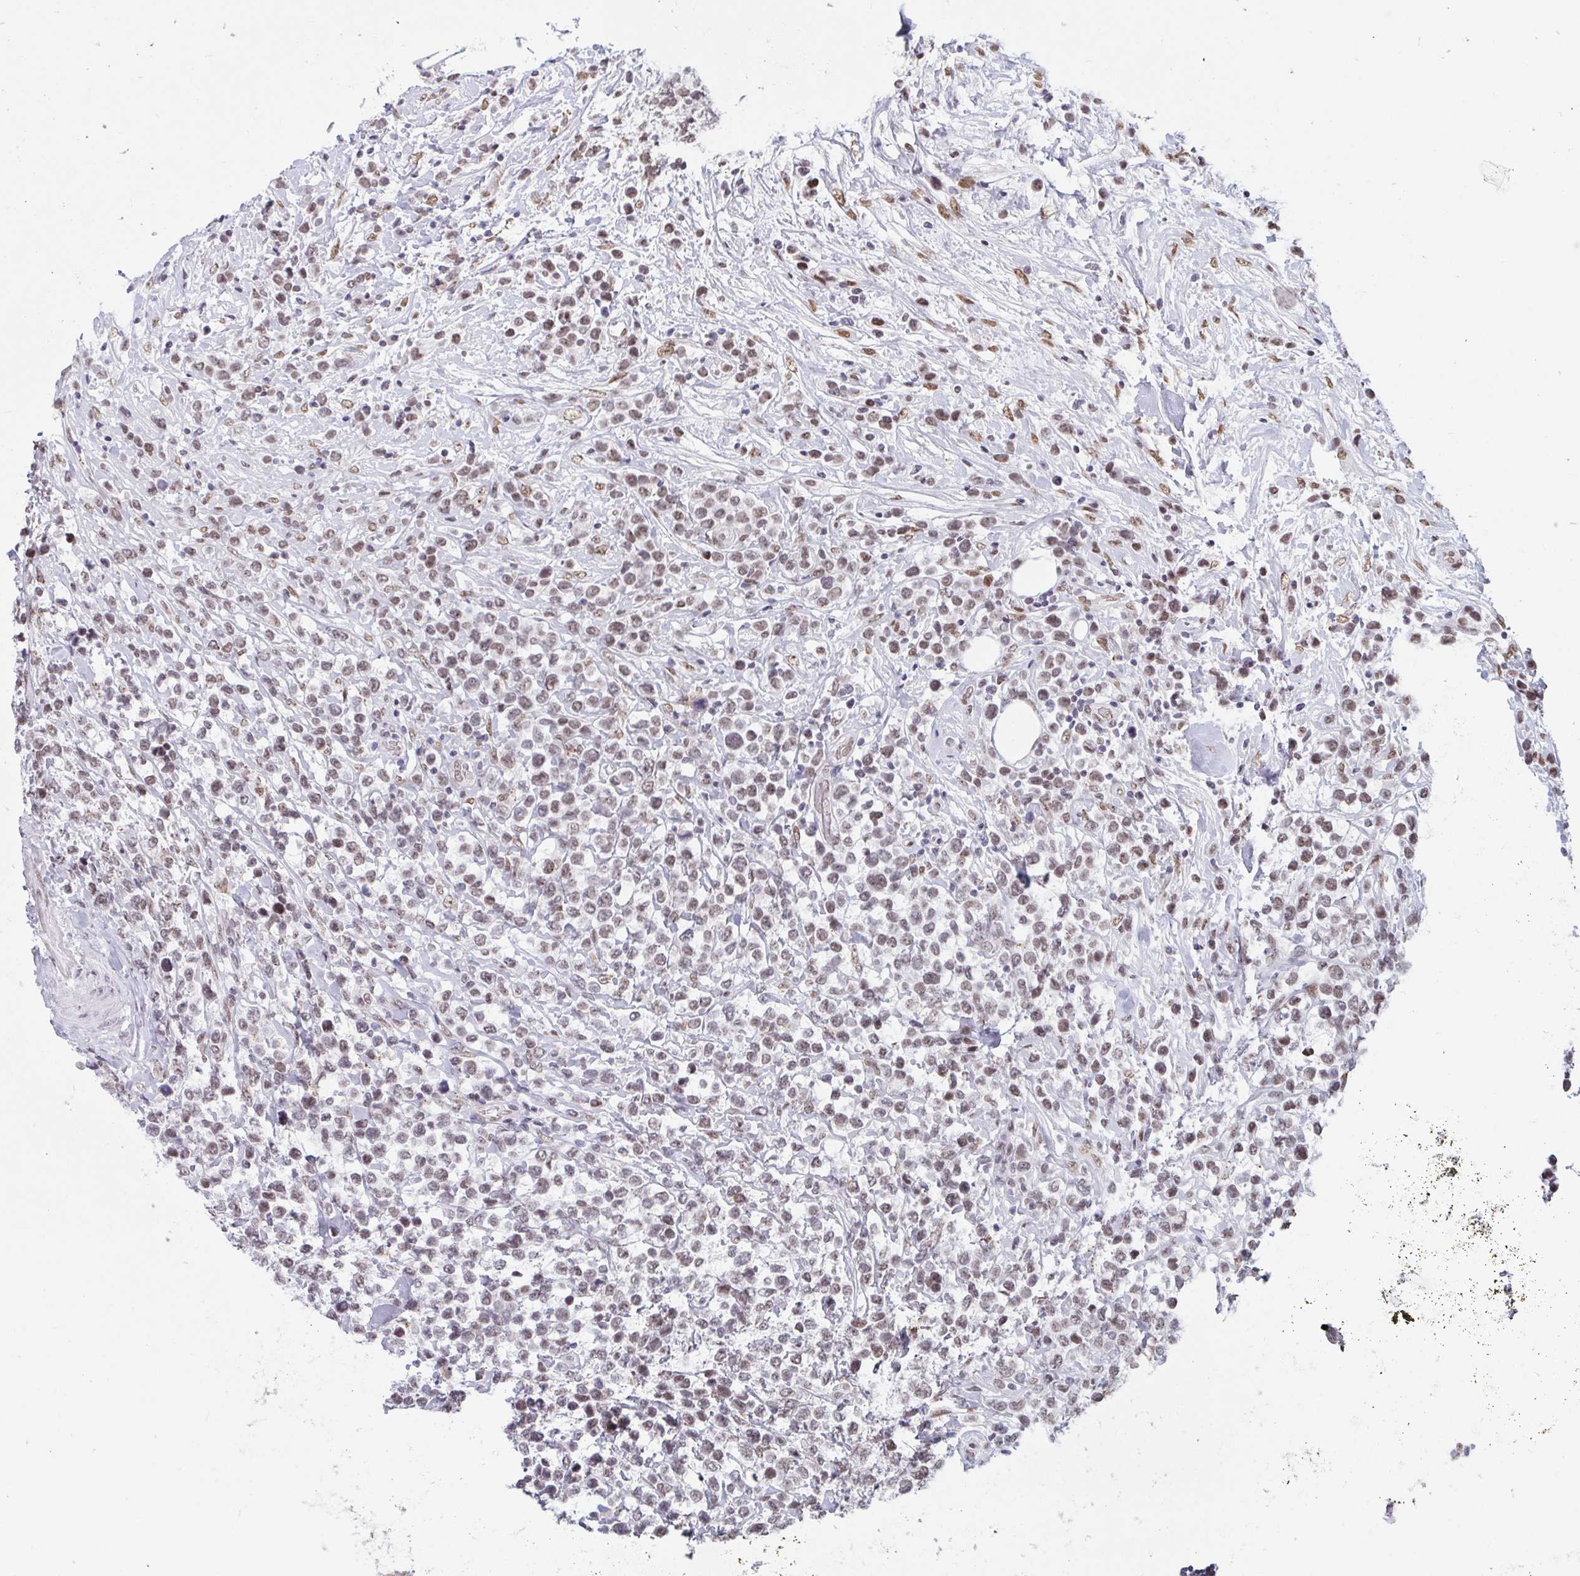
{"staining": {"intensity": "weak", "quantity": "25%-75%", "location": "nuclear"}, "tissue": "lymphoma", "cell_type": "Tumor cells", "image_type": "cancer", "snomed": [{"axis": "morphology", "description": "Malignant lymphoma, non-Hodgkin's type, High grade"}, {"axis": "topography", "description": "Soft tissue"}], "caption": "Immunohistochemistry (IHC) micrograph of human high-grade malignant lymphoma, non-Hodgkin's type stained for a protein (brown), which exhibits low levels of weak nuclear positivity in about 25%-75% of tumor cells.", "gene": "CBFA2T2", "patient": {"sex": "female", "age": 56}}